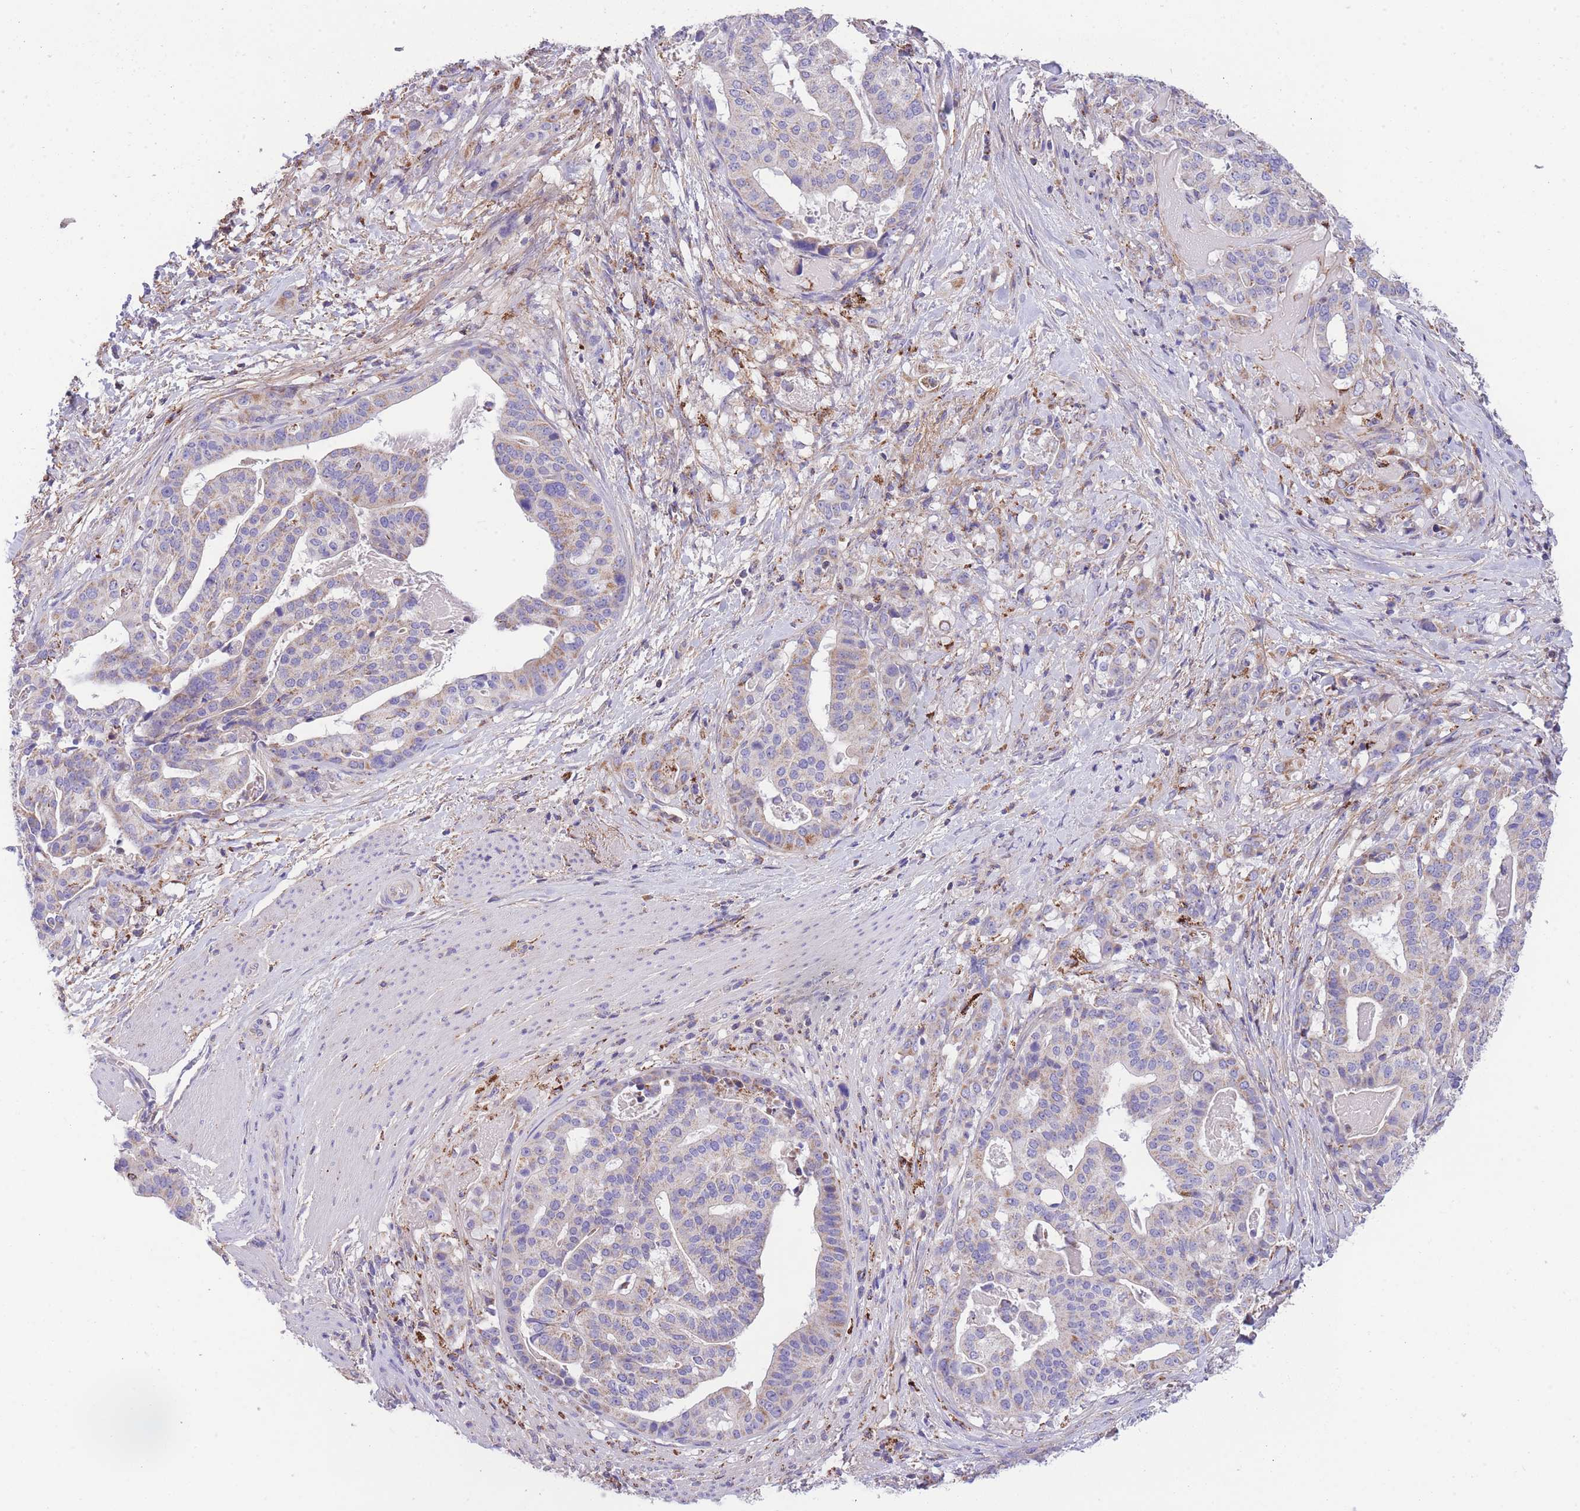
{"staining": {"intensity": "negative", "quantity": "none", "location": "none"}, "tissue": "stomach cancer", "cell_type": "Tumor cells", "image_type": "cancer", "snomed": [{"axis": "morphology", "description": "Adenocarcinoma, NOS"}, {"axis": "topography", "description": "Stomach"}], "caption": "Immunohistochemical staining of stomach adenocarcinoma shows no significant staining in tumor cells.", "gene": "ST3GAL3", "patient": {"sex": "male", "age": 48}}